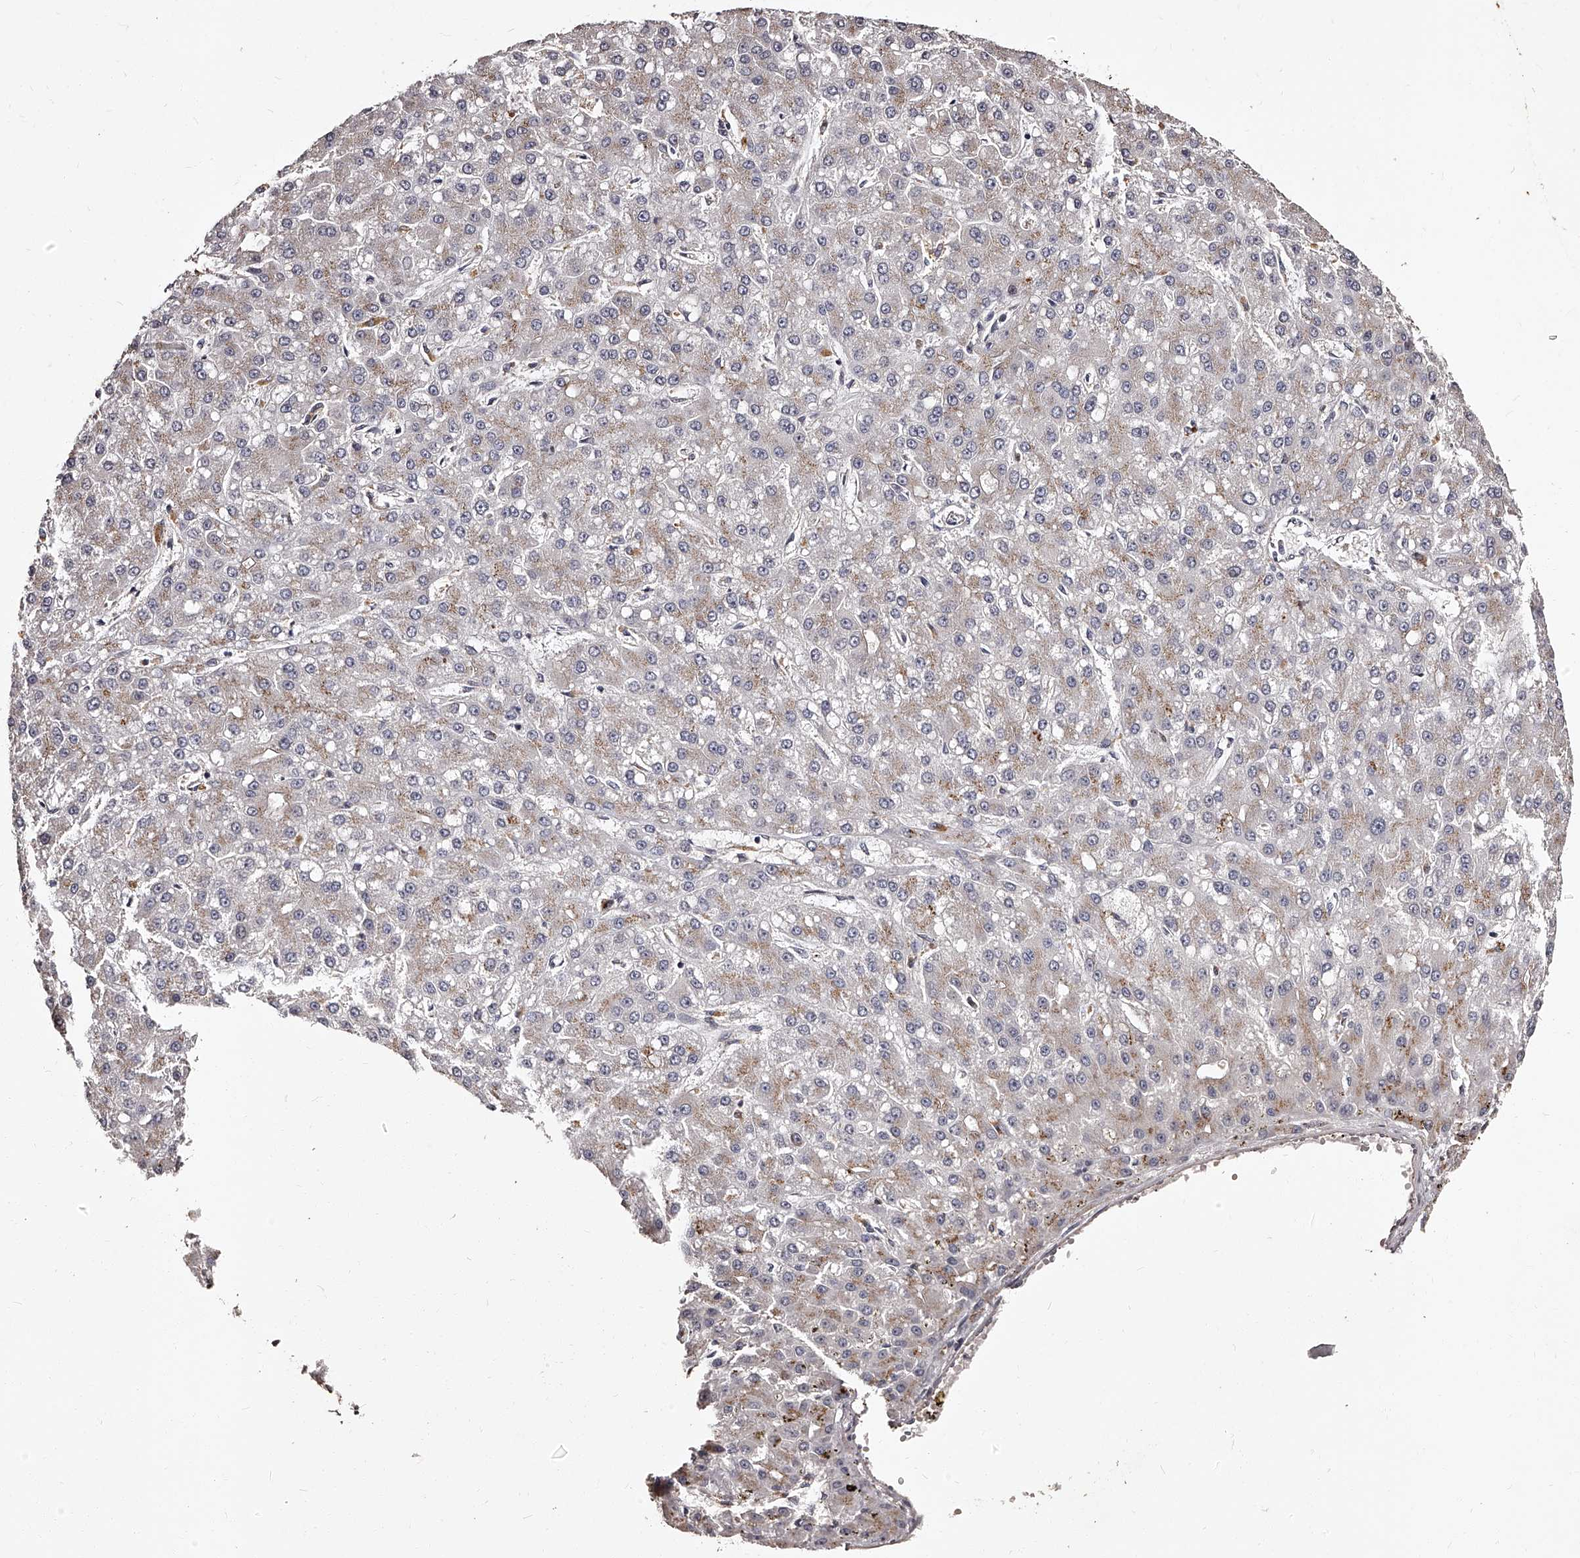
{"staining": {"intensity": "weak", "quantity": "25%-75%", "location": "cytoplasmic/membranous"}, "tissue": "liver cancer", "cell_type": "Tumor cells", "image_type": "cancer", "snomed": [{"axis": "morphology", "description": "Carcinoma, Hepatocellular, NOS"}, {"axis": "topography", "description": "Liver"}], "caption": "Immunohistochemistry (IHC) of human liver cancer demonstrates low levels of weak cytoplasmic/membranous expression in approximately 25%-75% of tumor cells.", "gene": "RSC1A1", "patient": {"sex": "male", "age": 67}}